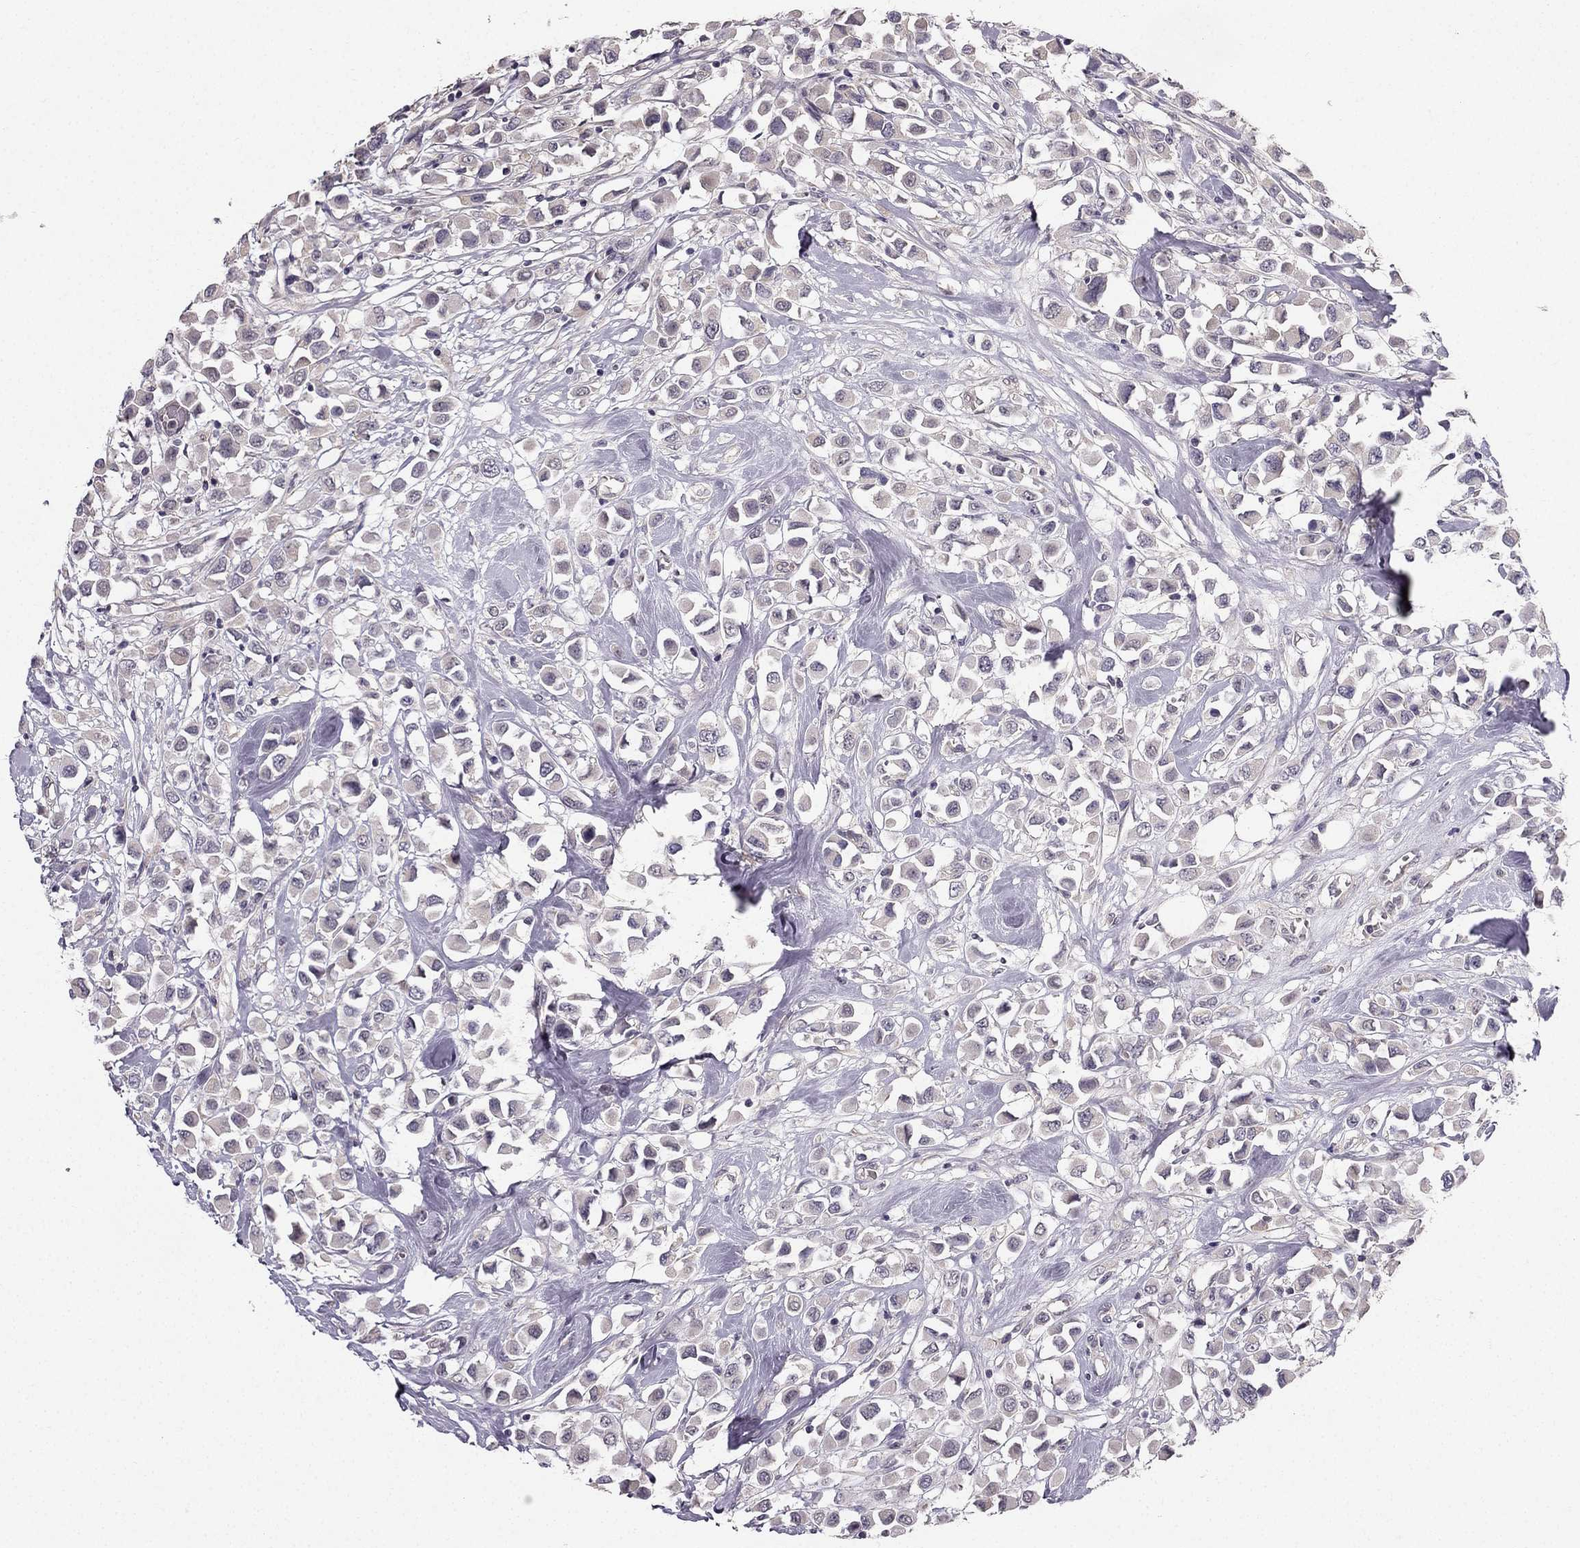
{"staining": {"intensity": "negative", "quantity": "none", "location": "none"}, "tissue": "breast cancer", "cell_type": "Tumor cells", "image_type": "cancer", "snomed": [{"axis": "morphology", "description": "Duct carcinoma"}, {"axis": "topography", "description": "Breast"}], "caption": "A high-resolution micrograph shows IHC staining of breast intraductal carcinoma, which demonstrates no significant expression in tumor cells. (DAB immunohistochemistry (IHC) visualized using brightfield microscopy, high magnification).", "gene": "TSPYL5", "patient": {"sex": "female", "age": 61}}